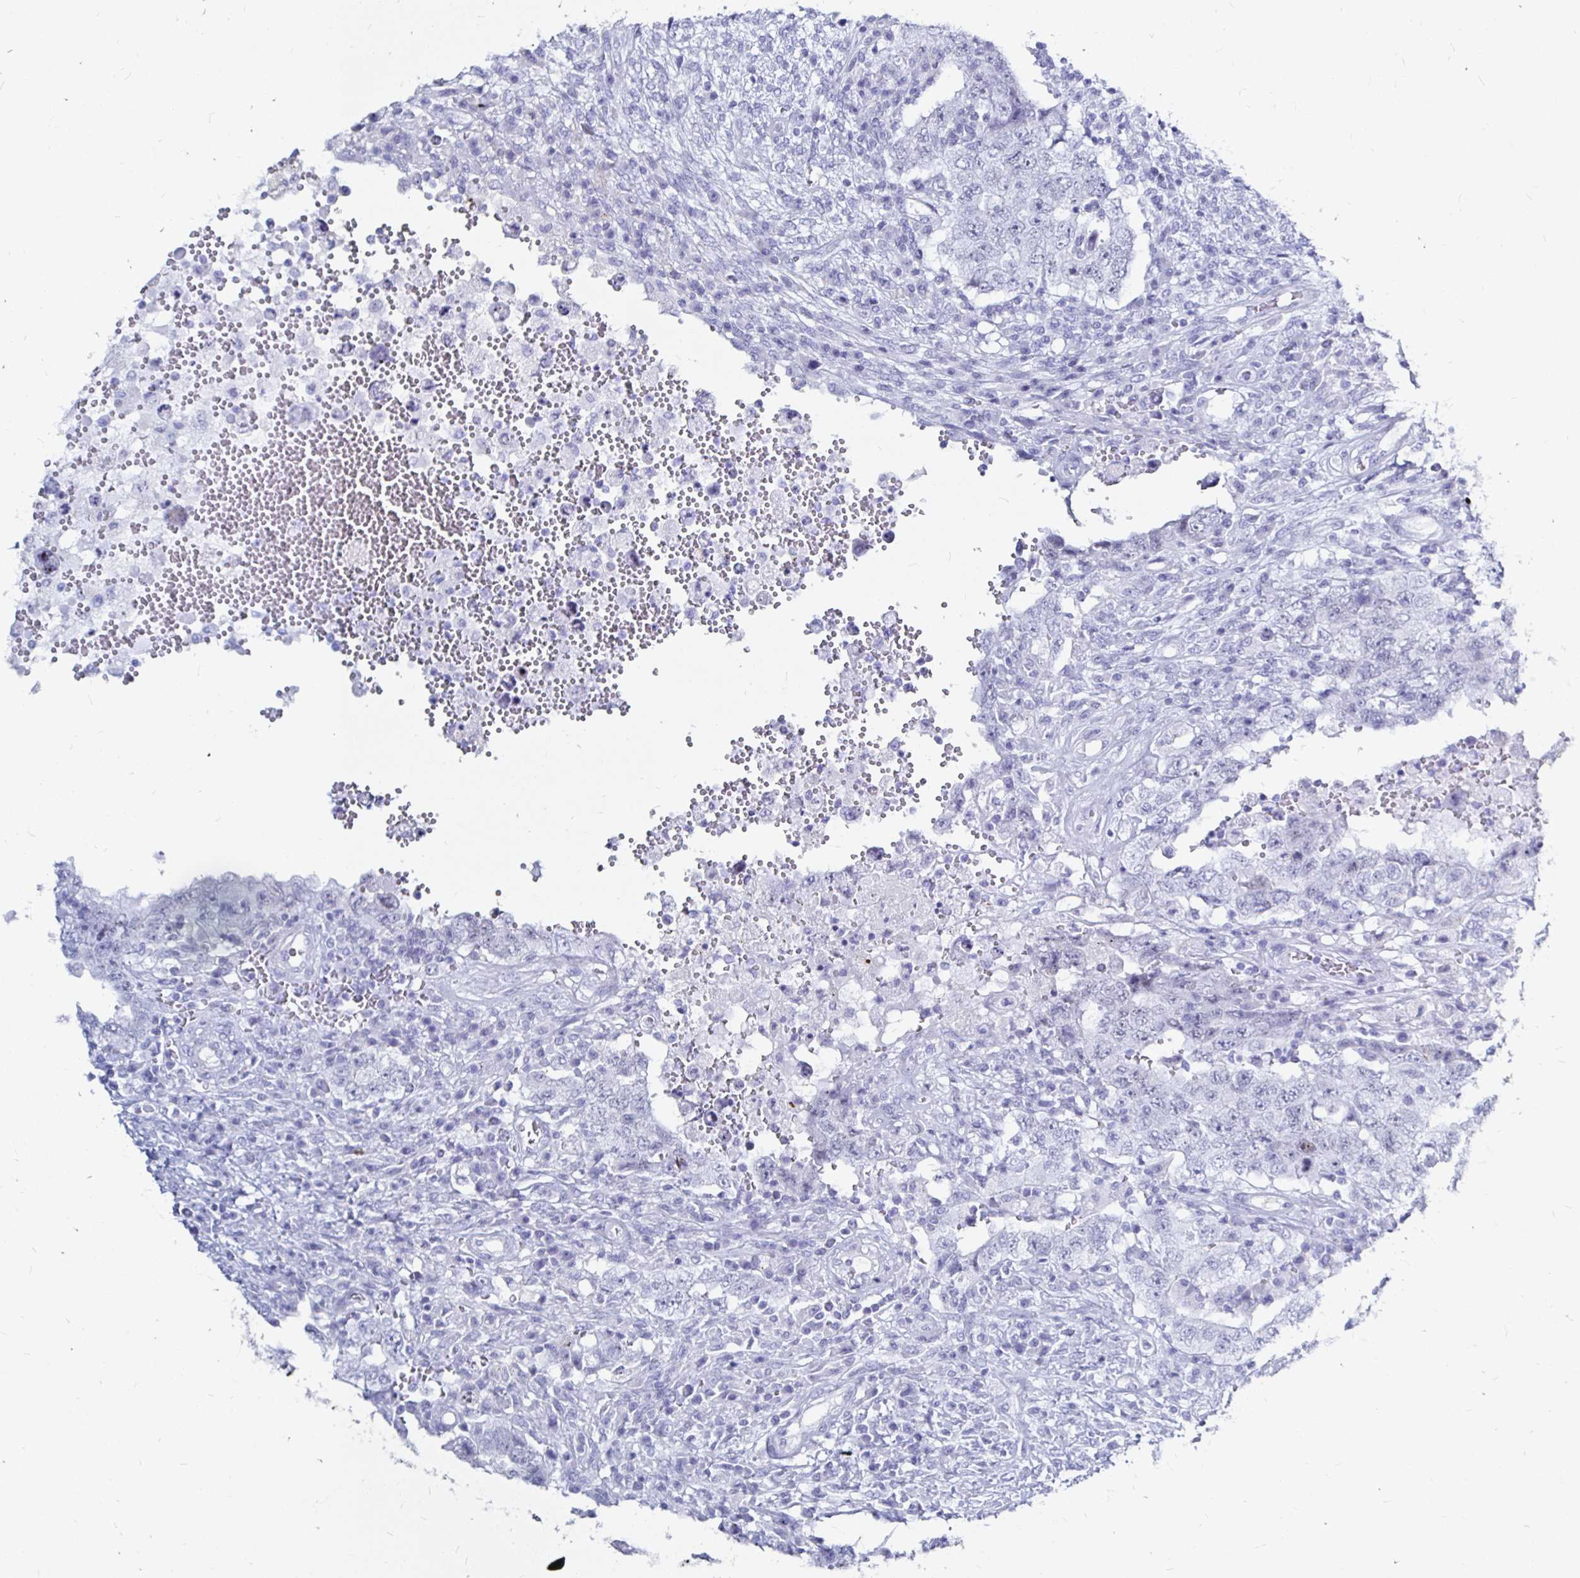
{"staining": {"intensity": "negative", "quantity": "none", "location": "none"}, "tissue": "testis cancer", "cell_type": "Tumor cells", "image_type": "cancer", "snomed": [{"axis": "morphology", "description": "Carcinoma, Embryonal, NOS"}, {"axis": "topography", "description": "Testis"}], "caption": "Protein analysis of embryonal carcinoma (testis) exhibits no significant positivity in tumor cells.", "gene": "LUZP4", "patient": {"sex": "male", "age": 26}}